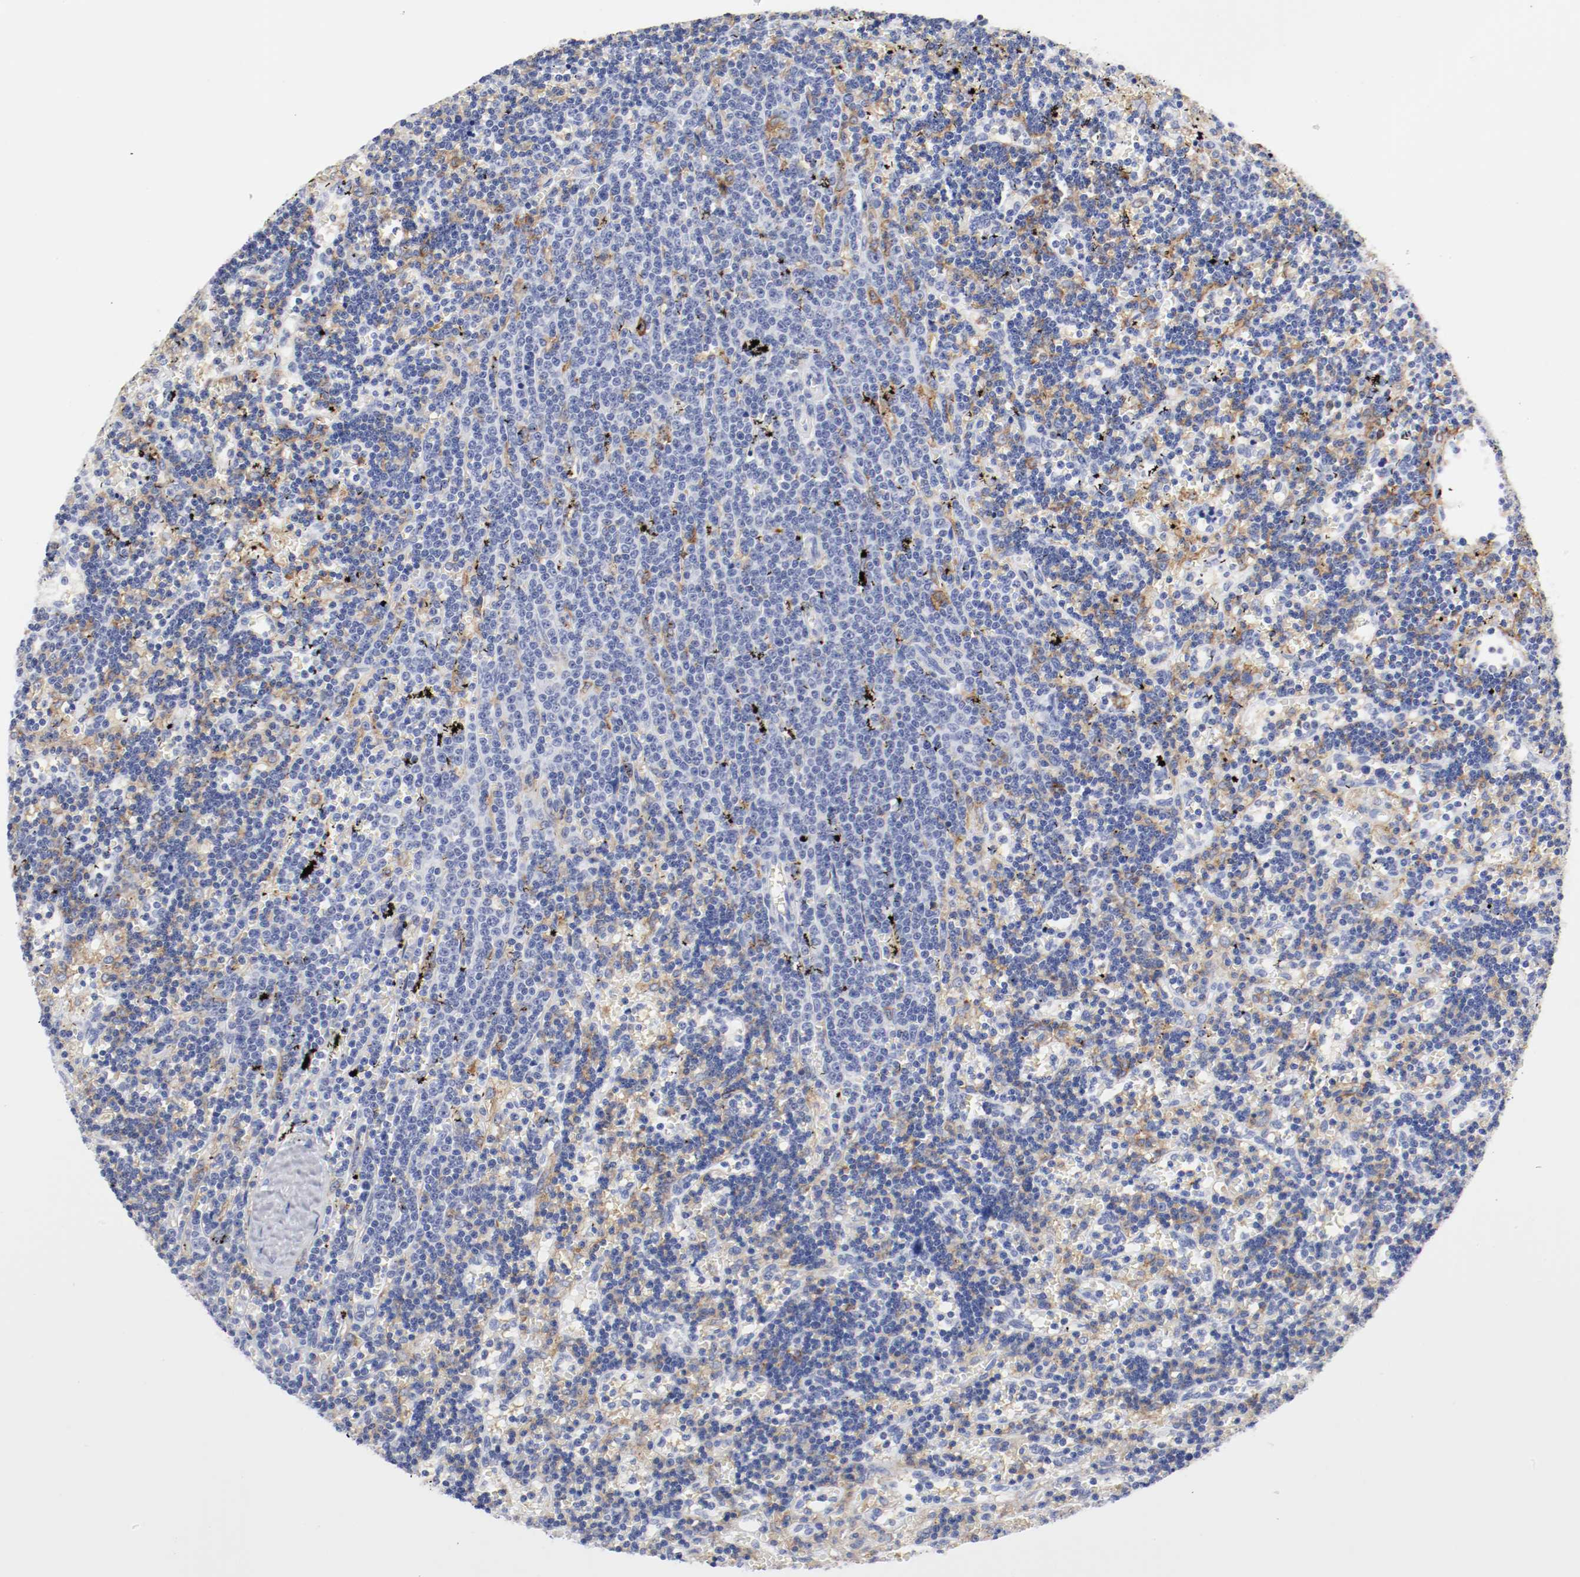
{"staining": {"intensity": "negative", "quantity": "none", "location": "none"}, "tissue": "lymphoma", "cell_type": "Tumor cells", "image_type": "cancer", "snomed": [{"axis": "morphology", "description": "Malignant lymphoma, non-Hodgkin's type, Low grade"}, {"axis": "topography", "description": "Spleen"}], "caption": "The micrograph displays no significant positivity in tumor cells of lymphoma. (DAB (3,3'-diaminobenzidine) IHC, high magnification).", "gene": "ITGAX", "patient": {"sex": "male", "age": 60}}